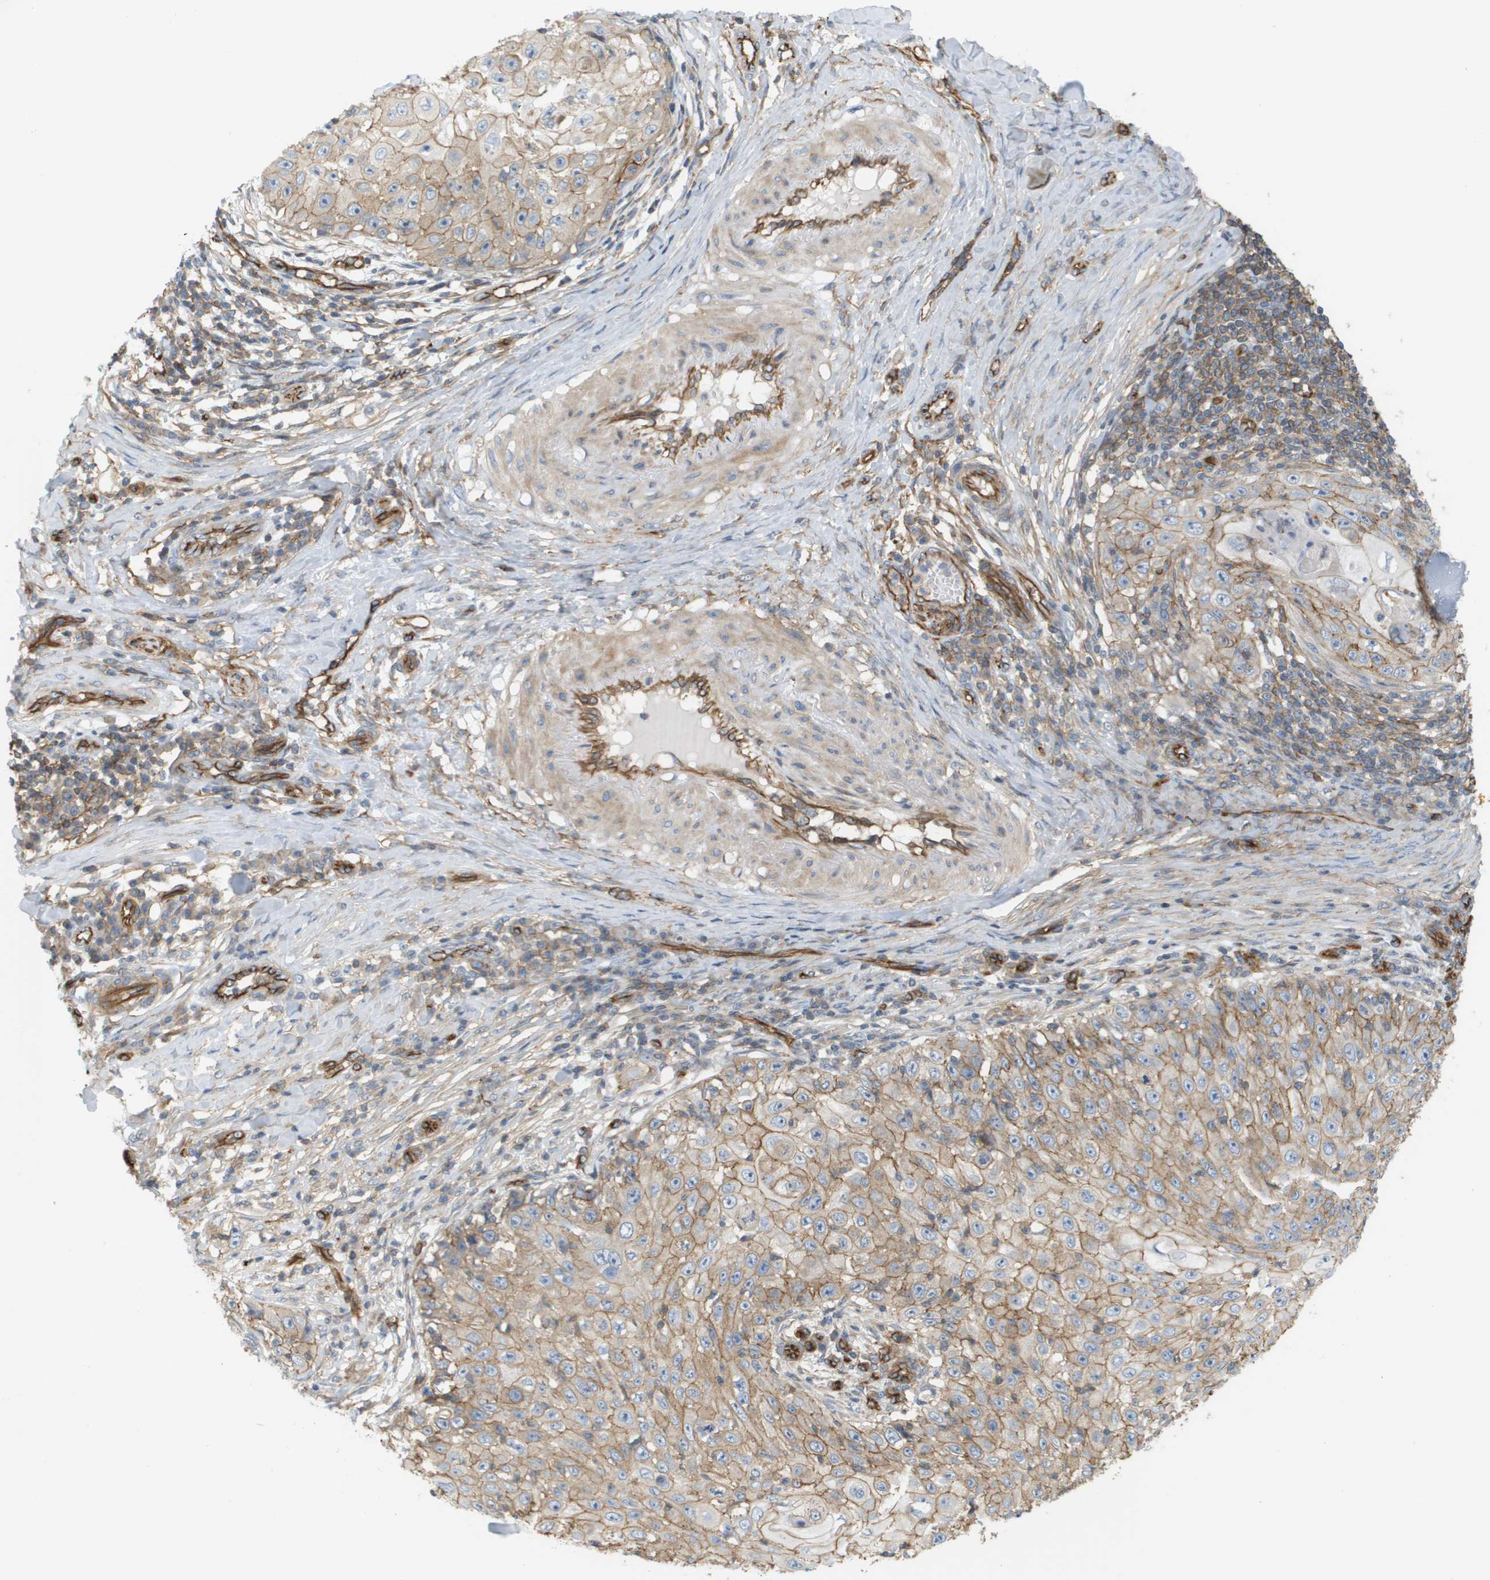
{"staining": {"intensity": "weak", "quantity": ">75%", "location": "cytoplasmic/membranous"}, "tissue": "skin cancer", "cell_type": "Tumor cells", "image_type": "cancer", "snomed": [{"axis": "morphology", "description": "Squamous cell carcinoma, NOS"}, {"axis": "topography", "description": "Skin"}], "caption": "This histopathology image reveals IHC staining of human squamous cell carcinoma (skin), with low weak cytoplasmic/membranous expression in about >75% of tumor cells.", "gene": "SGMS2", "patient": {"sex": "male", "age": 86}}